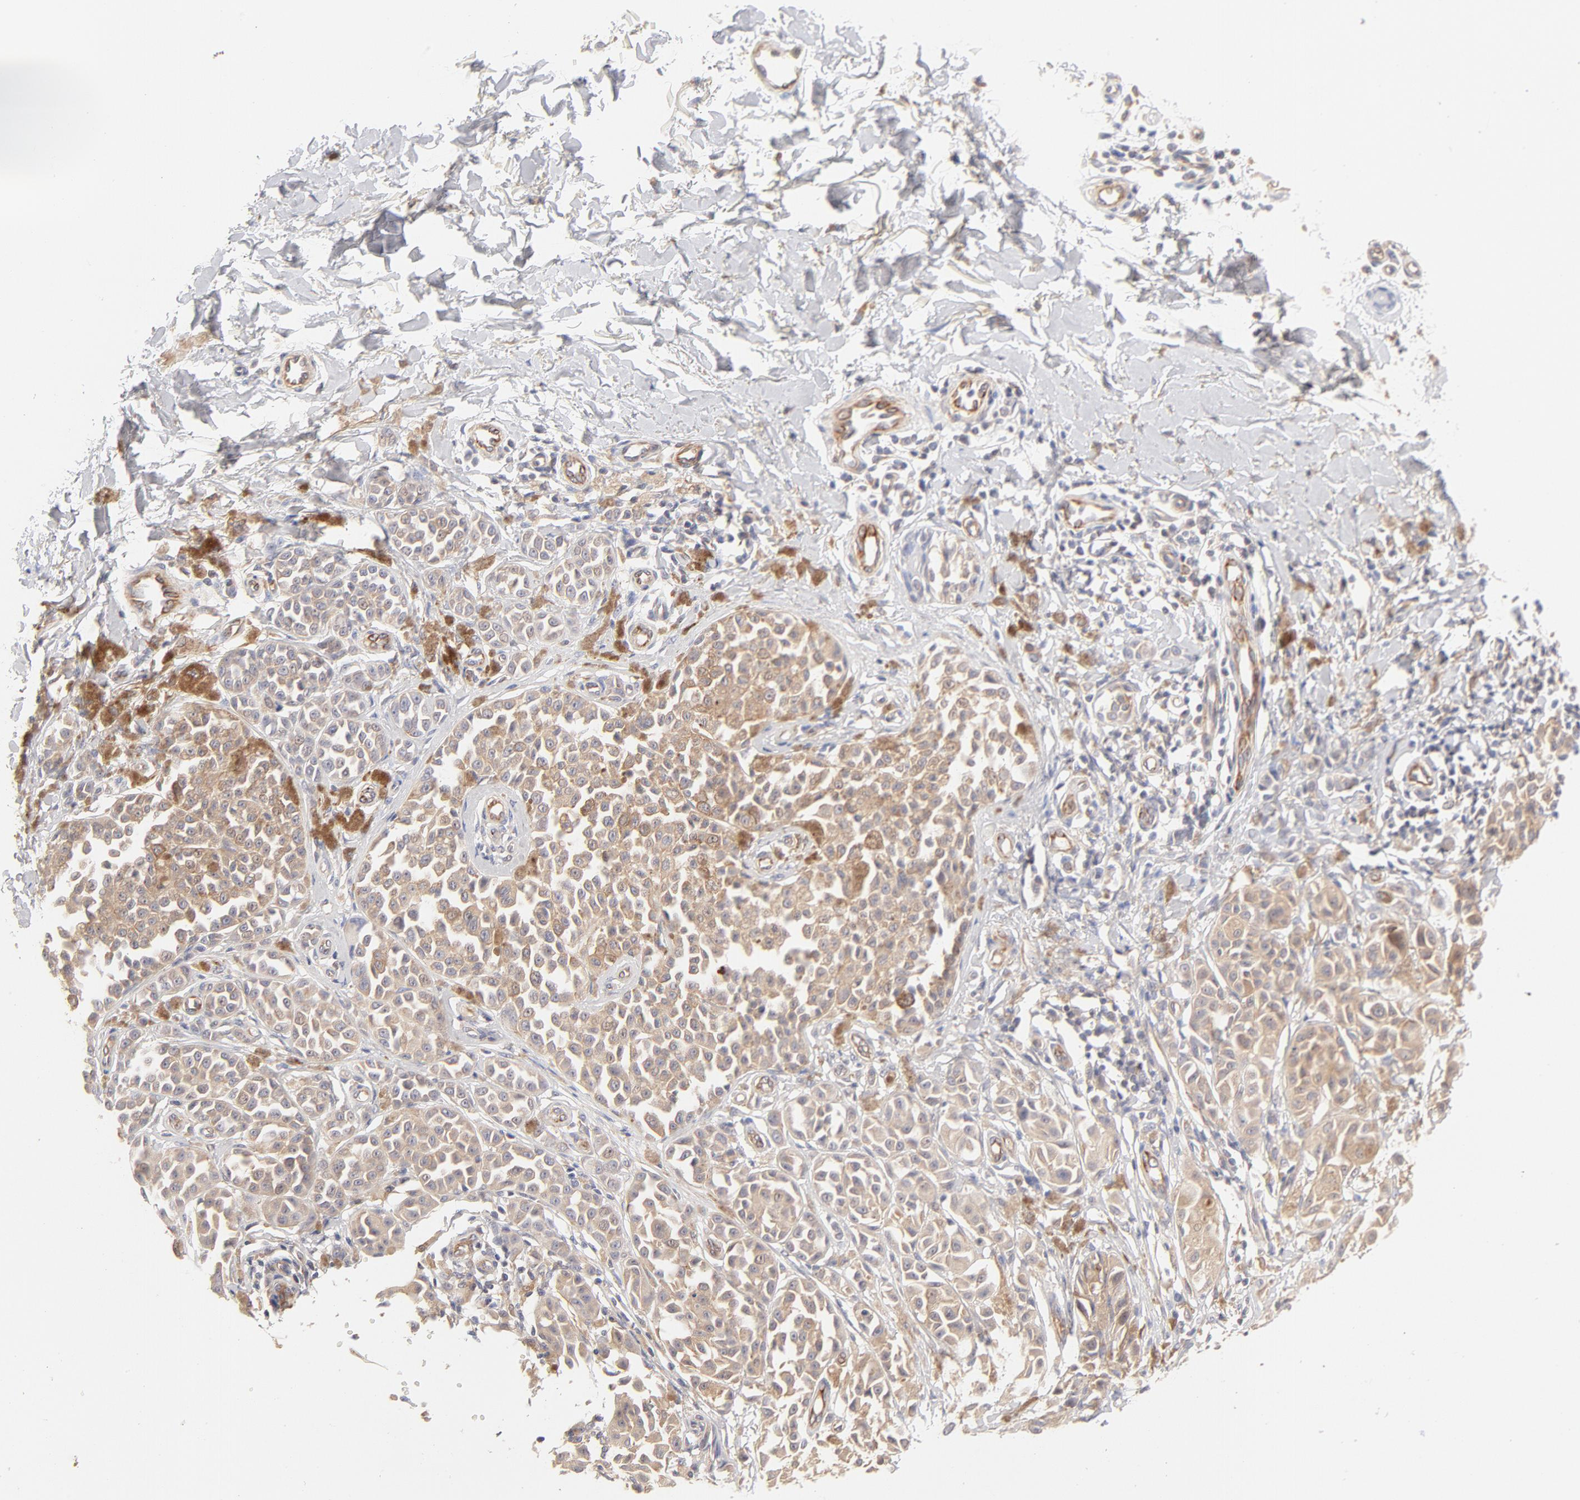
{"staining": {"intensity": "weak", "quantity": ">75%", "location": "cytoplasmic/membranous"}, "tissue": "melanoma", "cell_type": "Tumor cells", "image_type": "cancer", "snomed": [{"axis": "morphology", "description": "Malignant melanoma, NOS"}, {"axis": "topography", "description": "Skin"}], "caption": "Melanoma stained with DAB immunohistochemistry shows low levels of weak cytoplasmic/membranous expression in approximately >75% of tumor cells.", "gene": "LDLRAP1", "patient": {"sex": "female", "age": 38}}